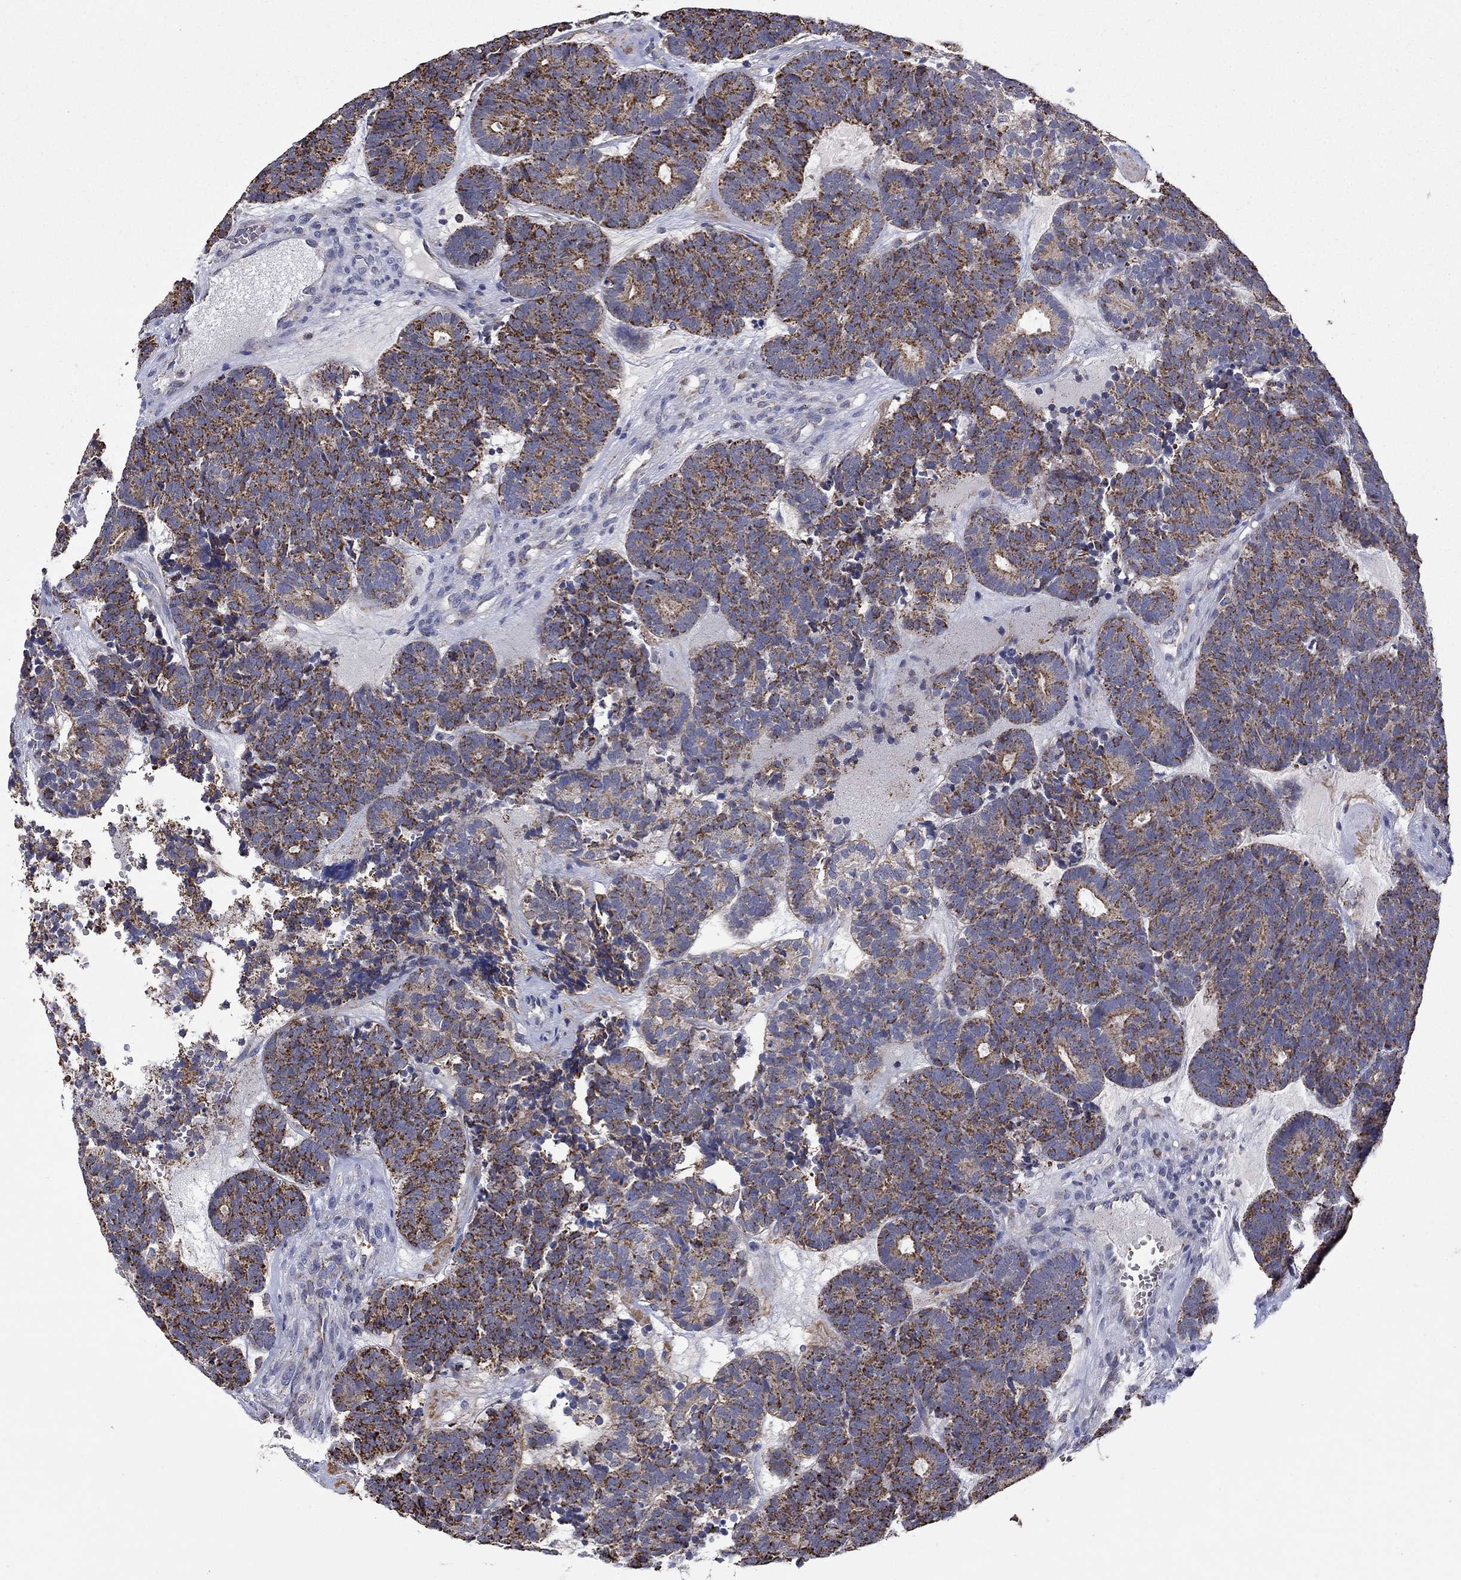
{"staining": {"intensity": "strong", "quantity": "25%-75%", "location": "cytoplasmic/membranous"}, "tissue": "head and neck cancer", "cell_type": "Tumor cells", "image_type": "cancer", "snomed": [{"axis": "morphology", "description": "Adenocarcinoma, NOS"}, {"axis": "topography", "description": "Head-Neck"}], "caption": "Head and neck cancer stained with IHC demonstrates strong cytoplasmic/membranous positivity in about 25%-75% of tumor cells.", "gene": "HPS5", "patient": {"sex": "female", "age": 81}}